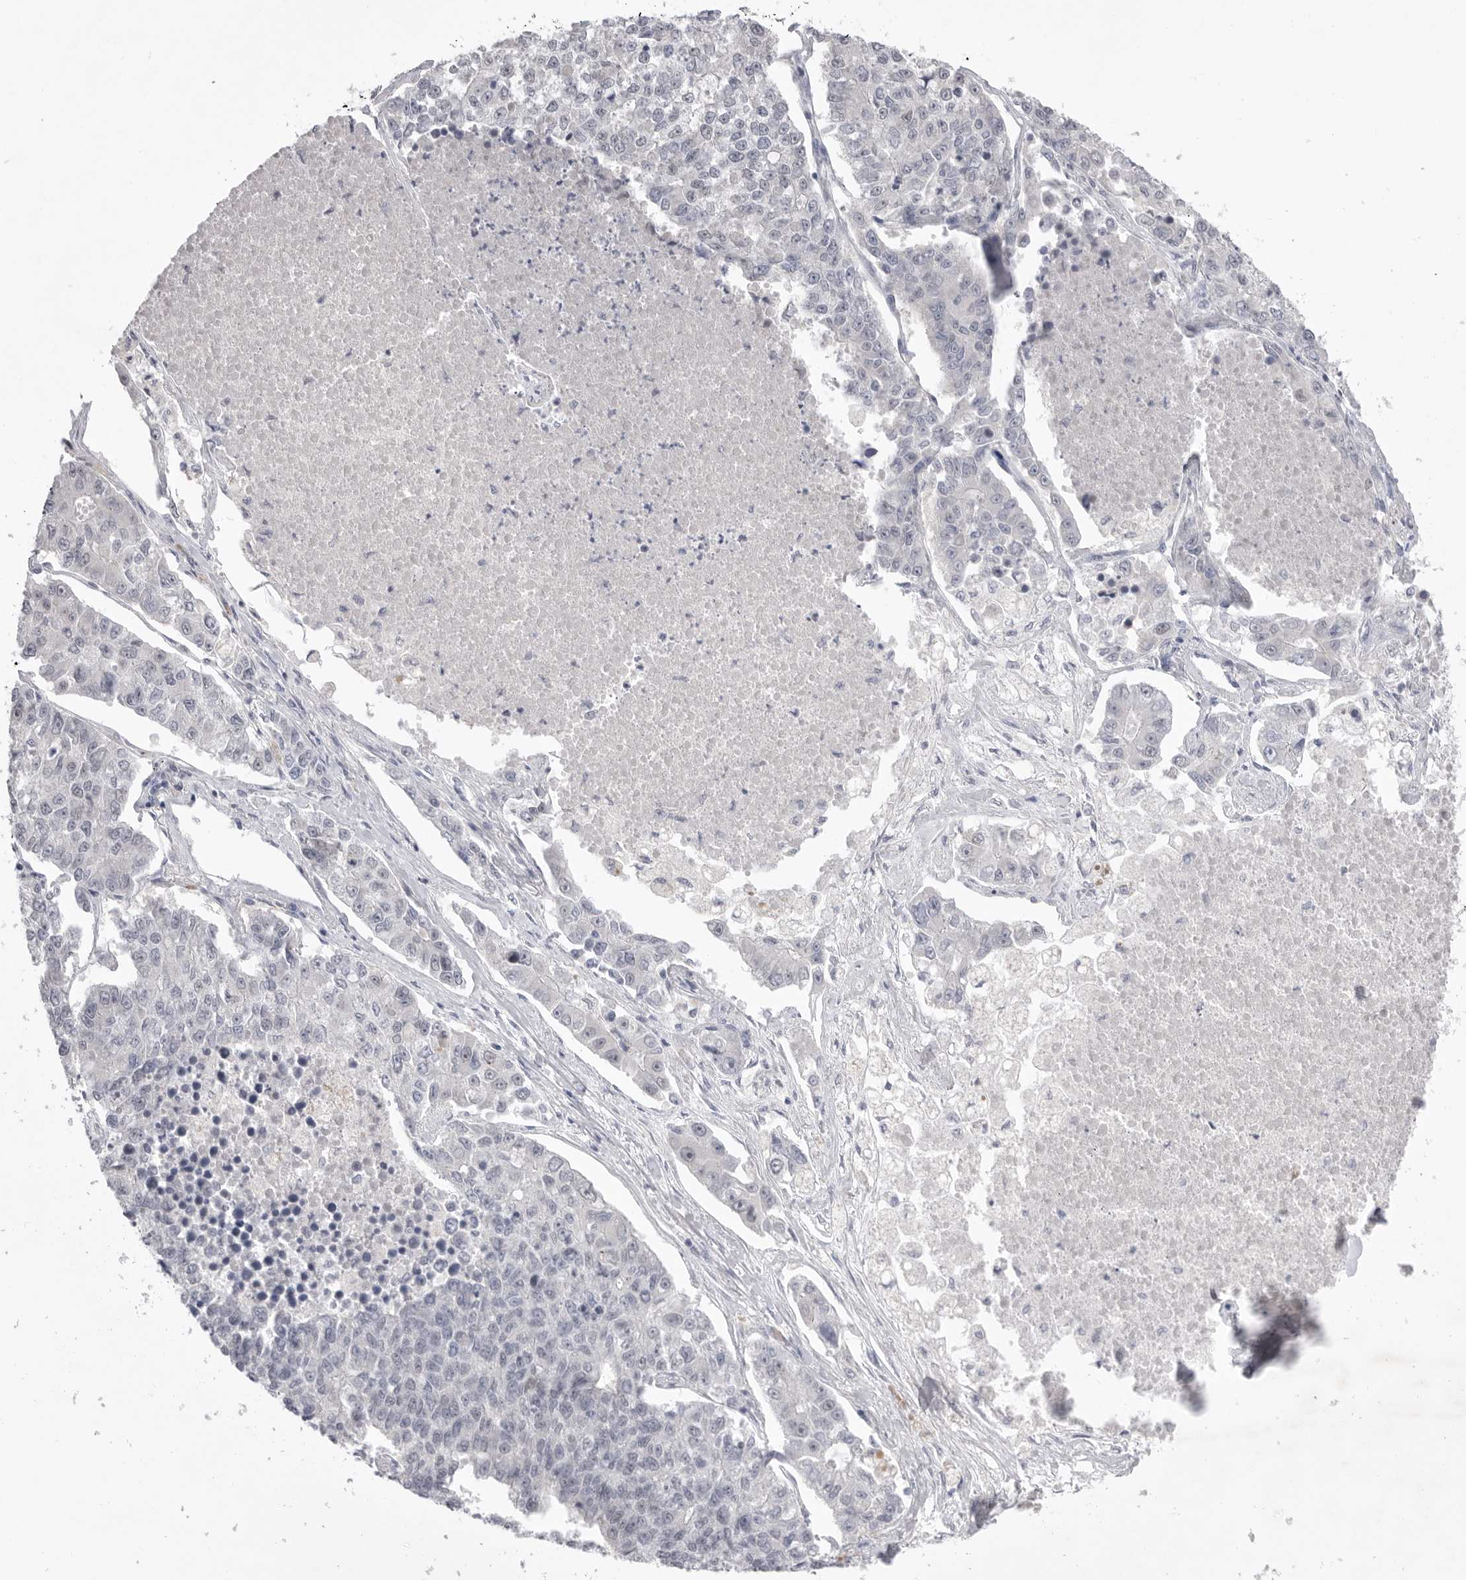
{"staining": {"intensity": "negative", "quantity": "none", "location": "none"}, "tissue": "lung cancer", "cell_type": "Tumor cells", "image_type": "cancer", "snomed": [{"axis": "morphology", "description": "Adenocarcinoma, NOS"}, {"axis": "topography", "description": "Lung"}], "caption": "Tumor cells are negative for brown protein staining in adenocarcinoma (lung).", "gene": "ZBTB7B", "patient": {"sex": "male", "age": 49}}